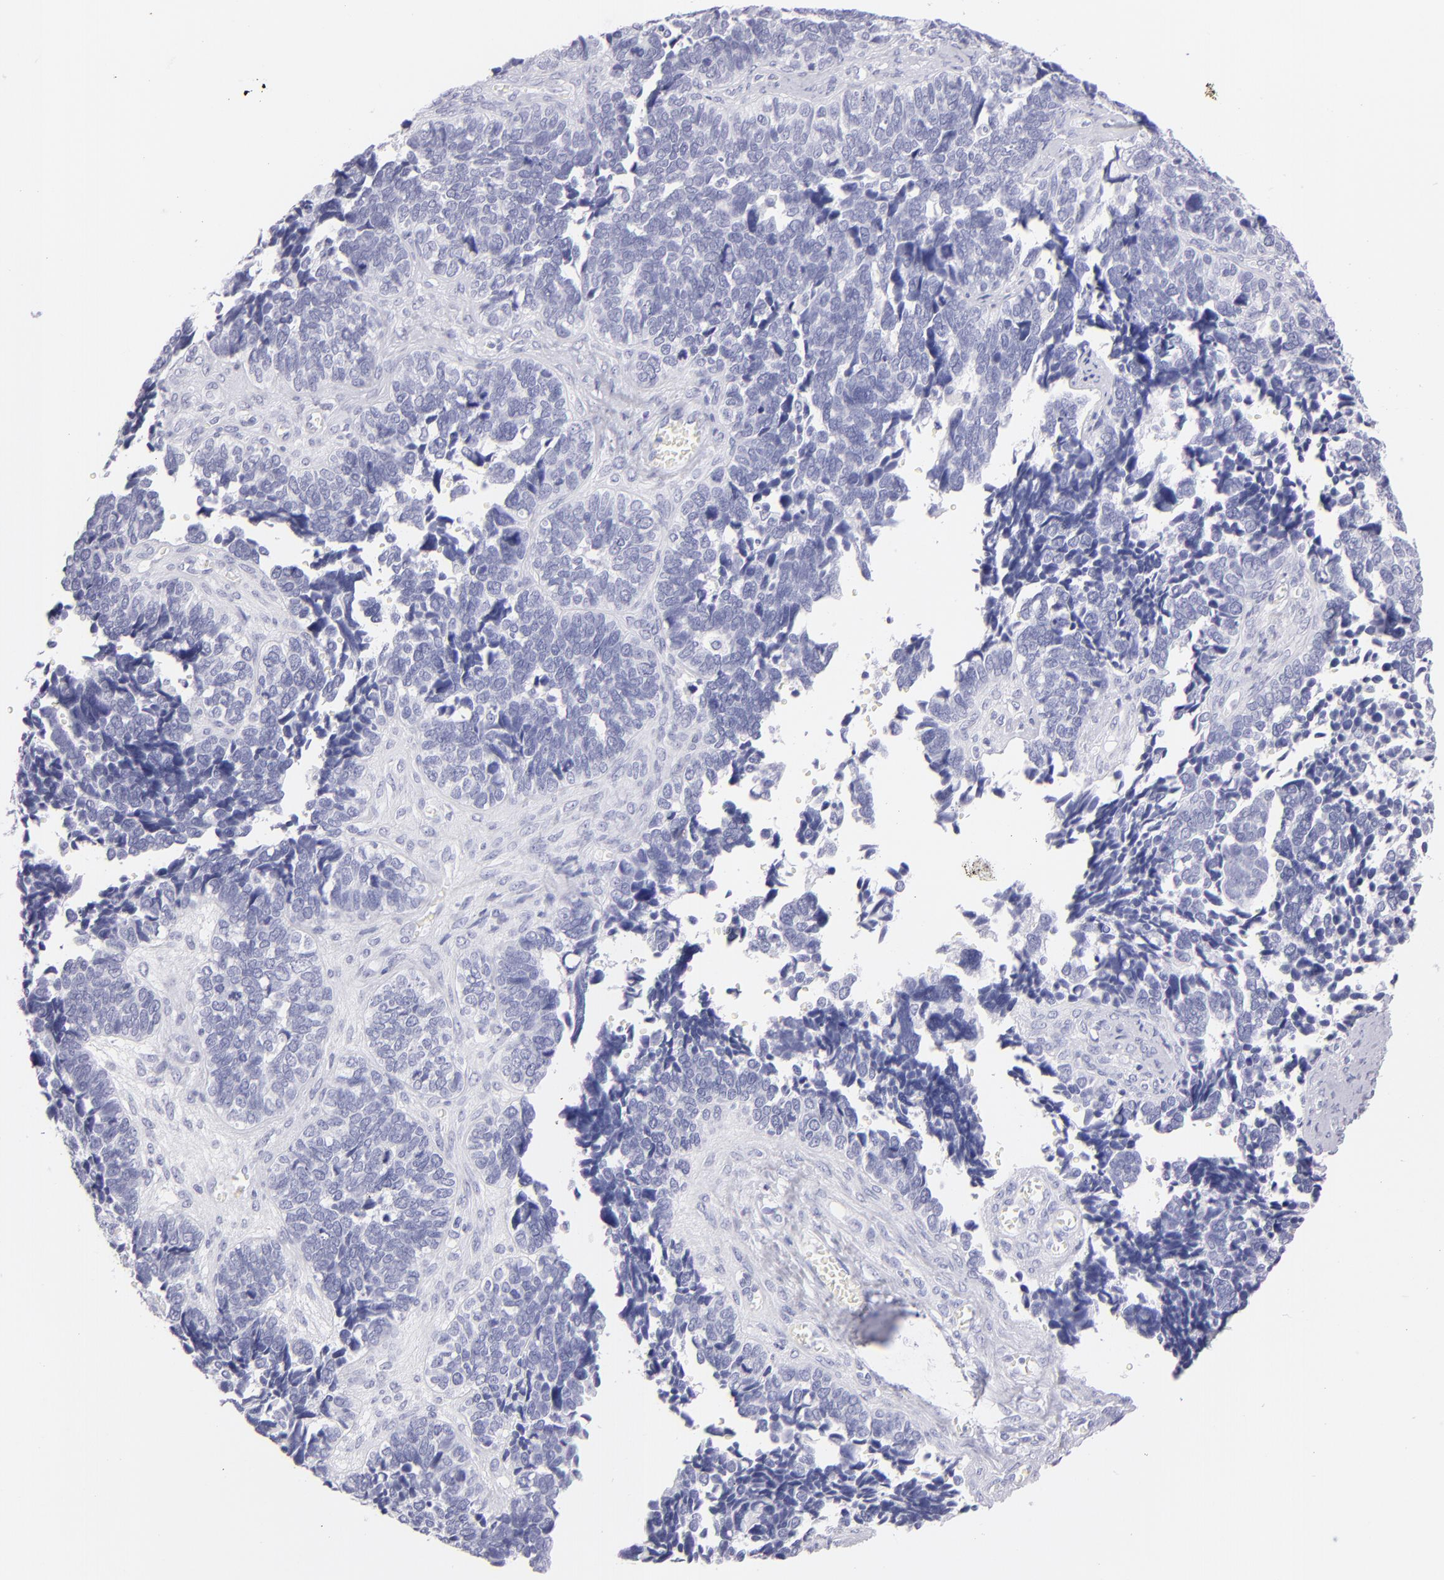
{"staining": {"intensity": "negative", "quantity": "none", "location": "none"}, "tissue": "ovarian cancer", "cell_type": "Tumor cells", "image_type": "cancer", "snomed": [{"axis": "morphology", "description": "Cystadenocarcinoma, serous, NOS"}, {"axis": "topography", "description": "Ovary"}], "caption": "Immunohistochemical staining of human ovarian cancer displays no significant staining in tumor cells. (Brightfield microscopy of DAB (3,3'-diaminobenzidine) immunohistochemistry (IHC) at high magnification).", "gene": "PRPH", "patient": {"sex": "female", "age": 77}}